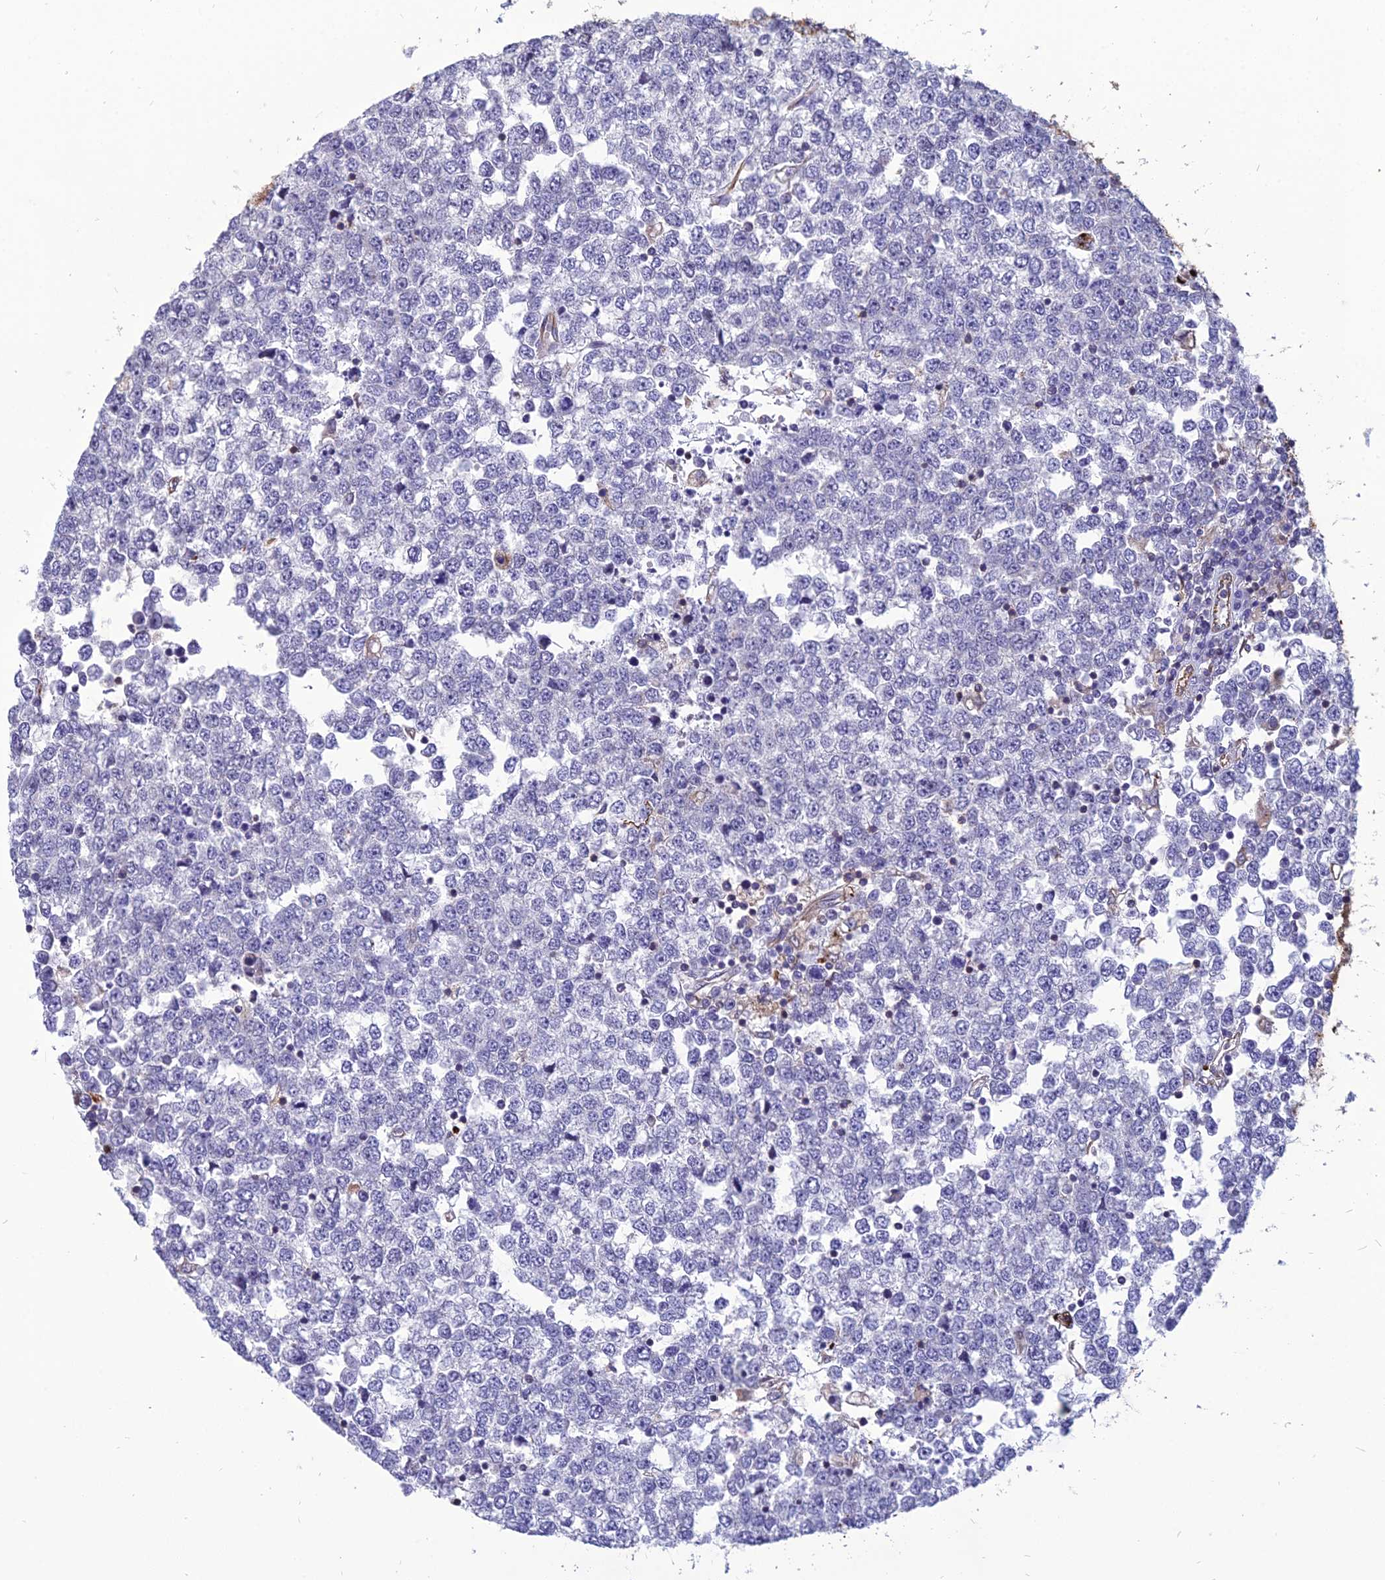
{"staining": {"intensity": "negative", "quantity": "none", "location": "none"}, "tissue": "testis cancer", "cell_type": "Tumor cells", "image_type": "cancer", "snomed": [{"axis": "morphology", "description": "Seminoma, NOS"}, {"axis": "topography", "description": "Testis"}], "caption": "IHC image of human testis seminoma stained for a protein (brown), which shows no staining in tumor cells.", "gene": "PSMD11", "patient": {"sex": "male", "age": 65}}